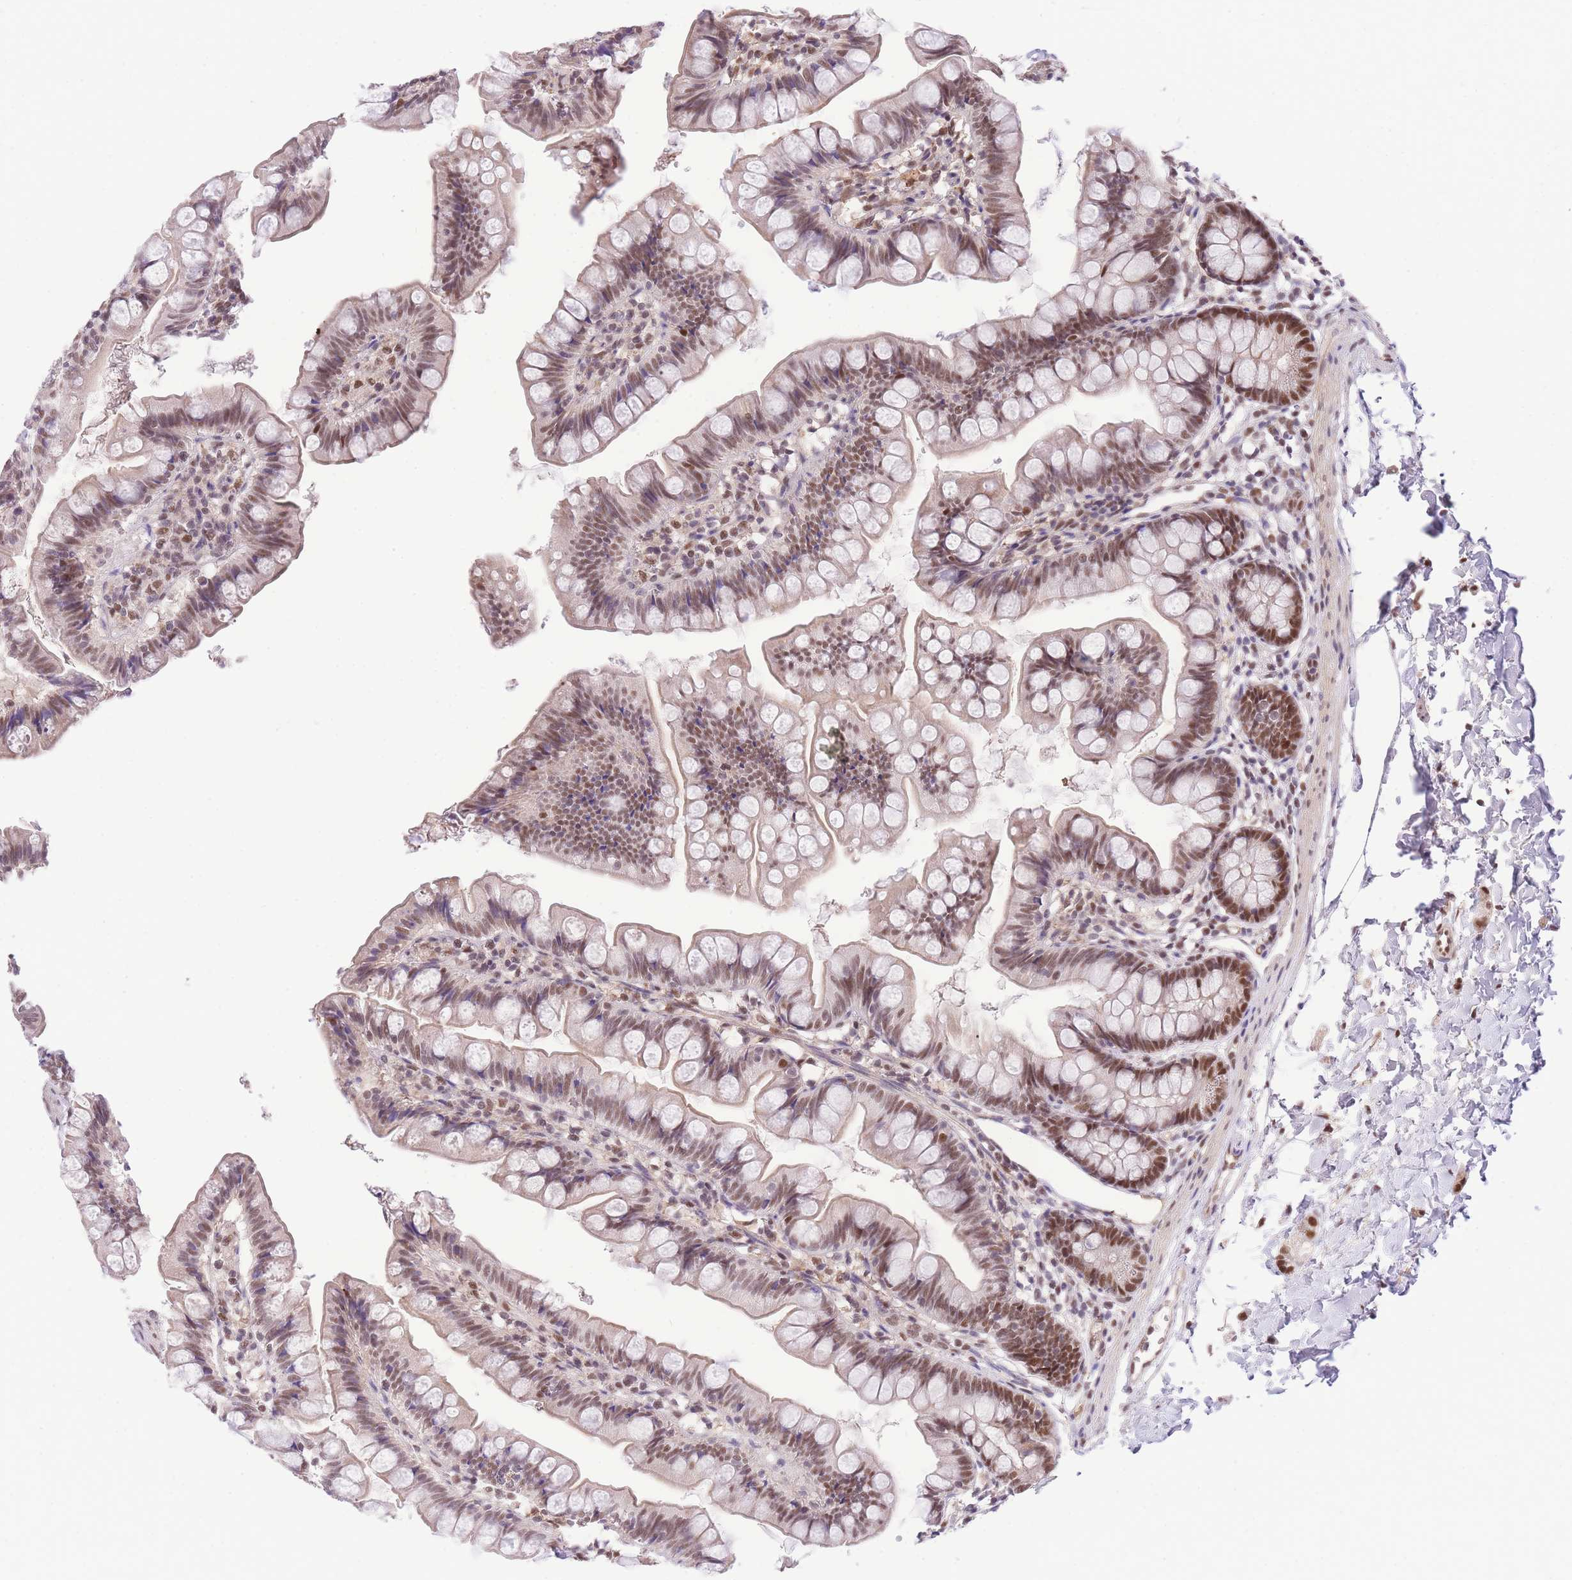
{"staining": {"intensity": "moderate", "quantity": ">75%", "location": "nuclear"}, "tissue": "small intestine", "cell_type": "Glandular cells", "image_type": "normal", "snomed": [{"axis": "morphology", "description": "Normal tissue, NOS"}, {"axis": "topography", "description": "Small intestine"}], "caption": "Glandular cells demonstrate medium levels of moderate nuclear positivity in about >75% of cells in unremarkable human small intestine. (IHC, brightfield microscopy, high magnification).", "gene": "UBXN7", "patient": {"sex": "male", "age": 7}}